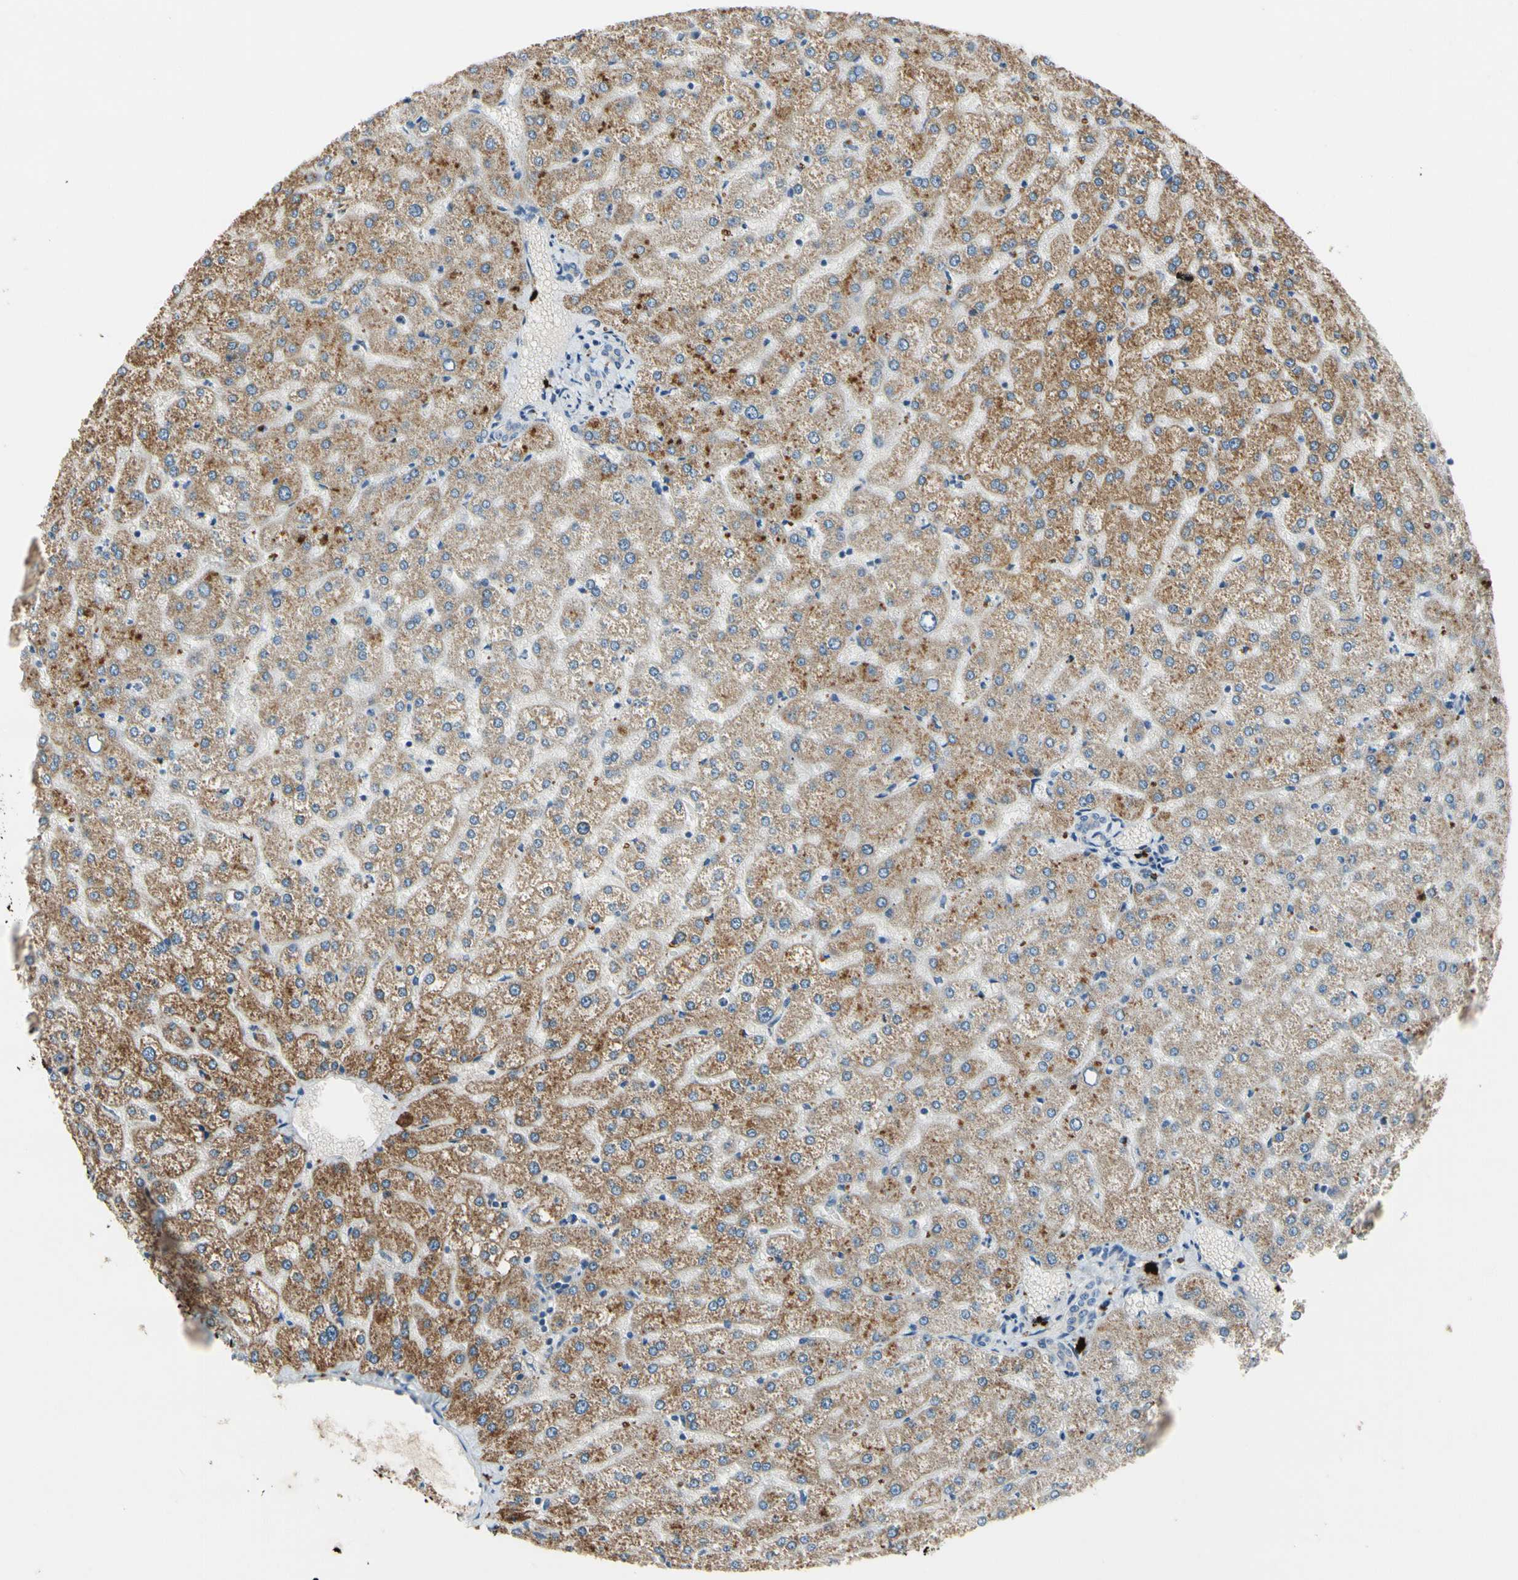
{"staining": {"intensity": "negative", "quantity": "none", "location": "none"}, "tissue": "liver", "cell_type": "Cholangiocytes", "image_type": "normal", "snomed": [{"axis": "morphology", "description": "Normal tissue, NOS"}, {"axis": "topography", "description": "Liver"}], "caption": "Immunohistochemical staining of benign liver demonstrates no significant positivity in cholangiocytes. (Brightfield microscopy of DAB (3,3'-diaminobenzidine) immunohistochemistry at high magnification).", "gene": "CPA3", "patient": {"sex": "female", "age": 32}}